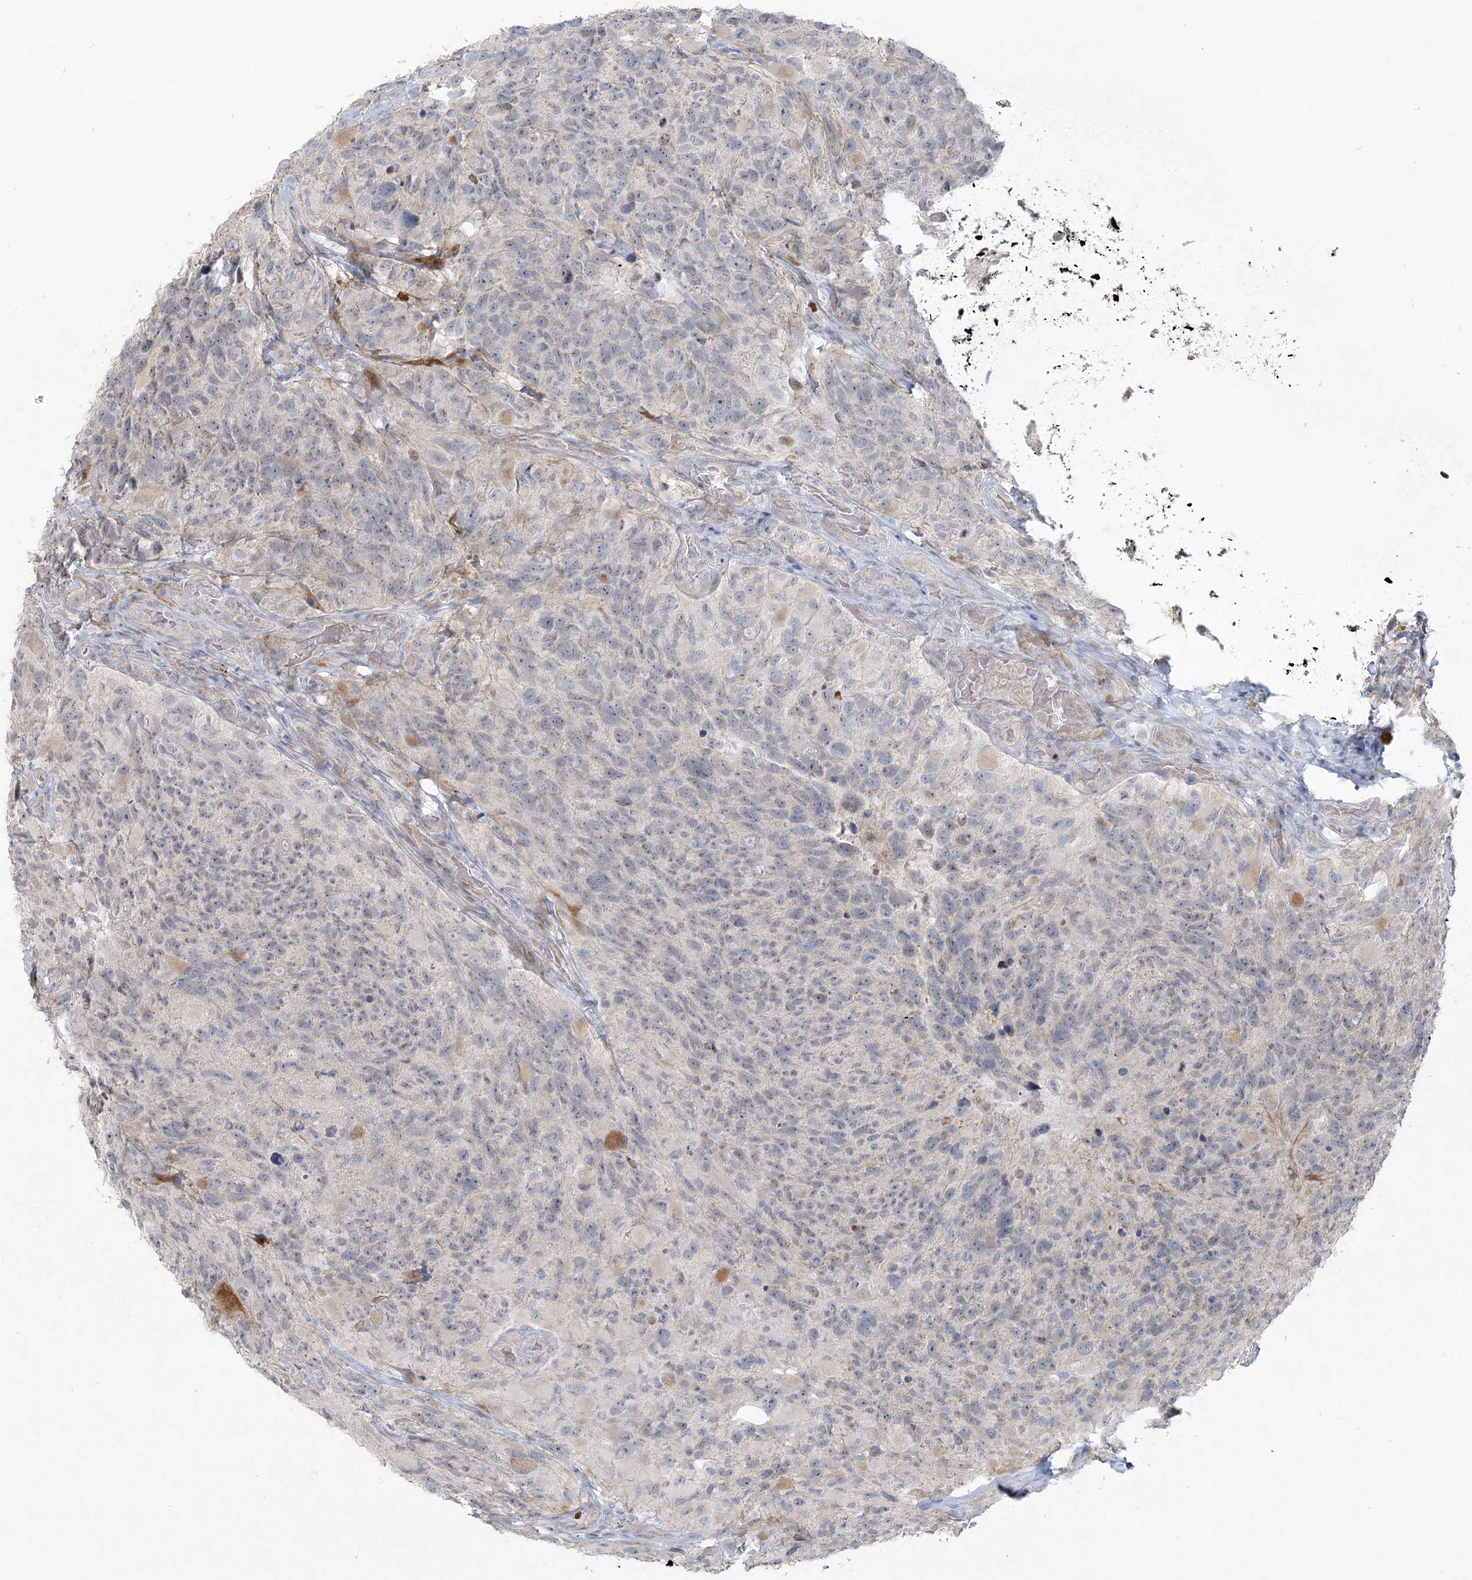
{"staining": {"intensity": "negative", "quantity": "none", "location": "none"}, "tissue": "glioma", "cell_type": "Tumor cells", "image_type": "cancer", "snomed": [{"axis": "morphology", "description": "Glioma, malignant, High grade"}, {"axis": "topography", "description": "Brain"}], "caption": "DAB (3,3'-diaminobenzidine) immunohistochemical staining of malignant high-grade glioma shows no significant staining in tumor cells.", "gene": "LRP2BP", "patient": {"sex": "male", "age": 69}}